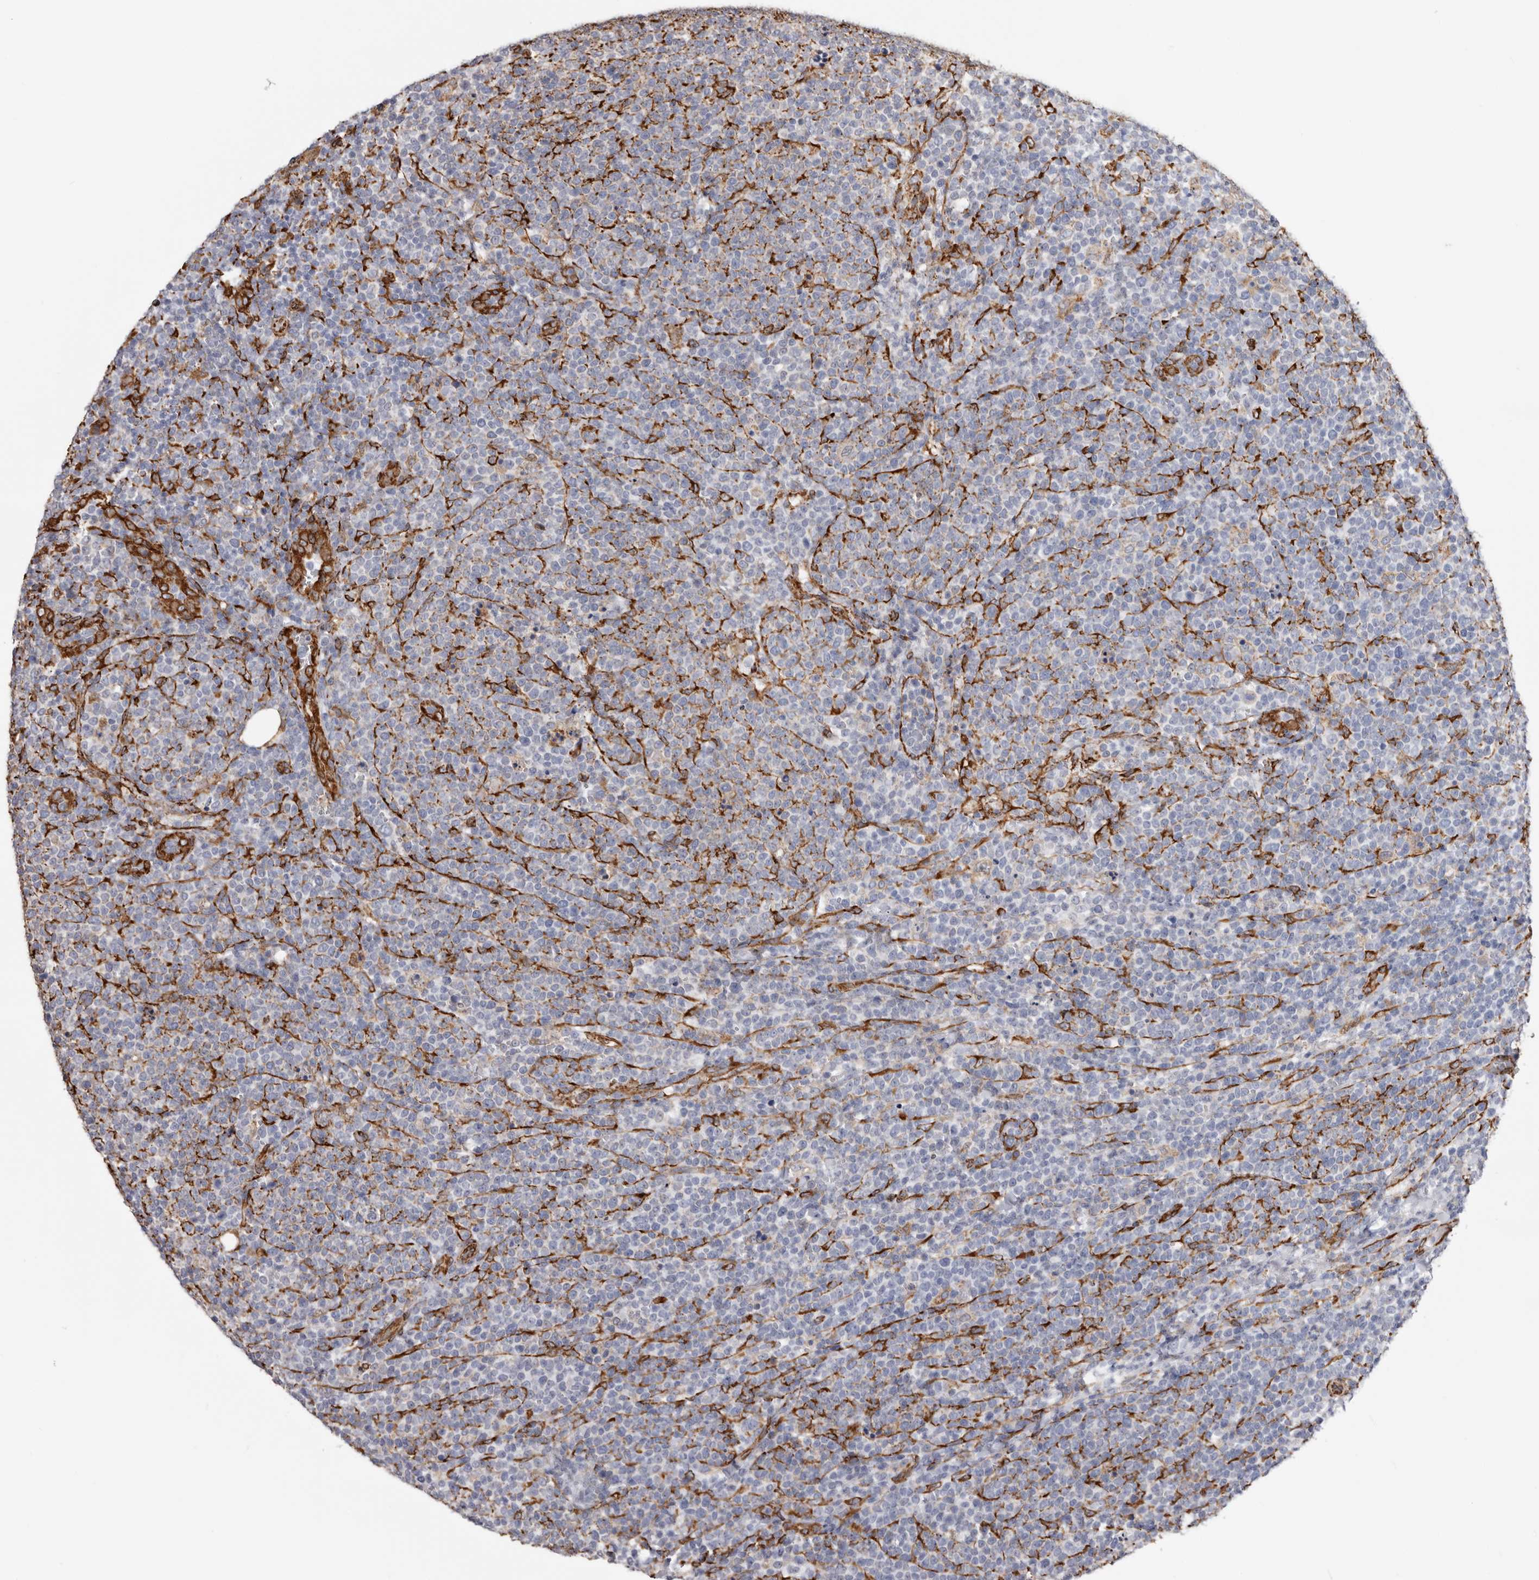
{"staining": {"intensity": "negative", "quantity": "none", "location": "none"}, "tissue": "lymphoma", "cell_type": "Tumor cells", "image_type": "cancer", "snomed": [{"axis": "morphology", "description": "Malignant lymphoma, non-Hodgkin's type, High grade"}, {"axis": "topography", "description": "Lymph node"}], "caption": "Tumor cells show no significant protein positivity in malignant lymphoma, non-Hodgkin's type (high-grade).", "gene": "SEMA3E", "patient": {"sex": "male", "age": 61}}